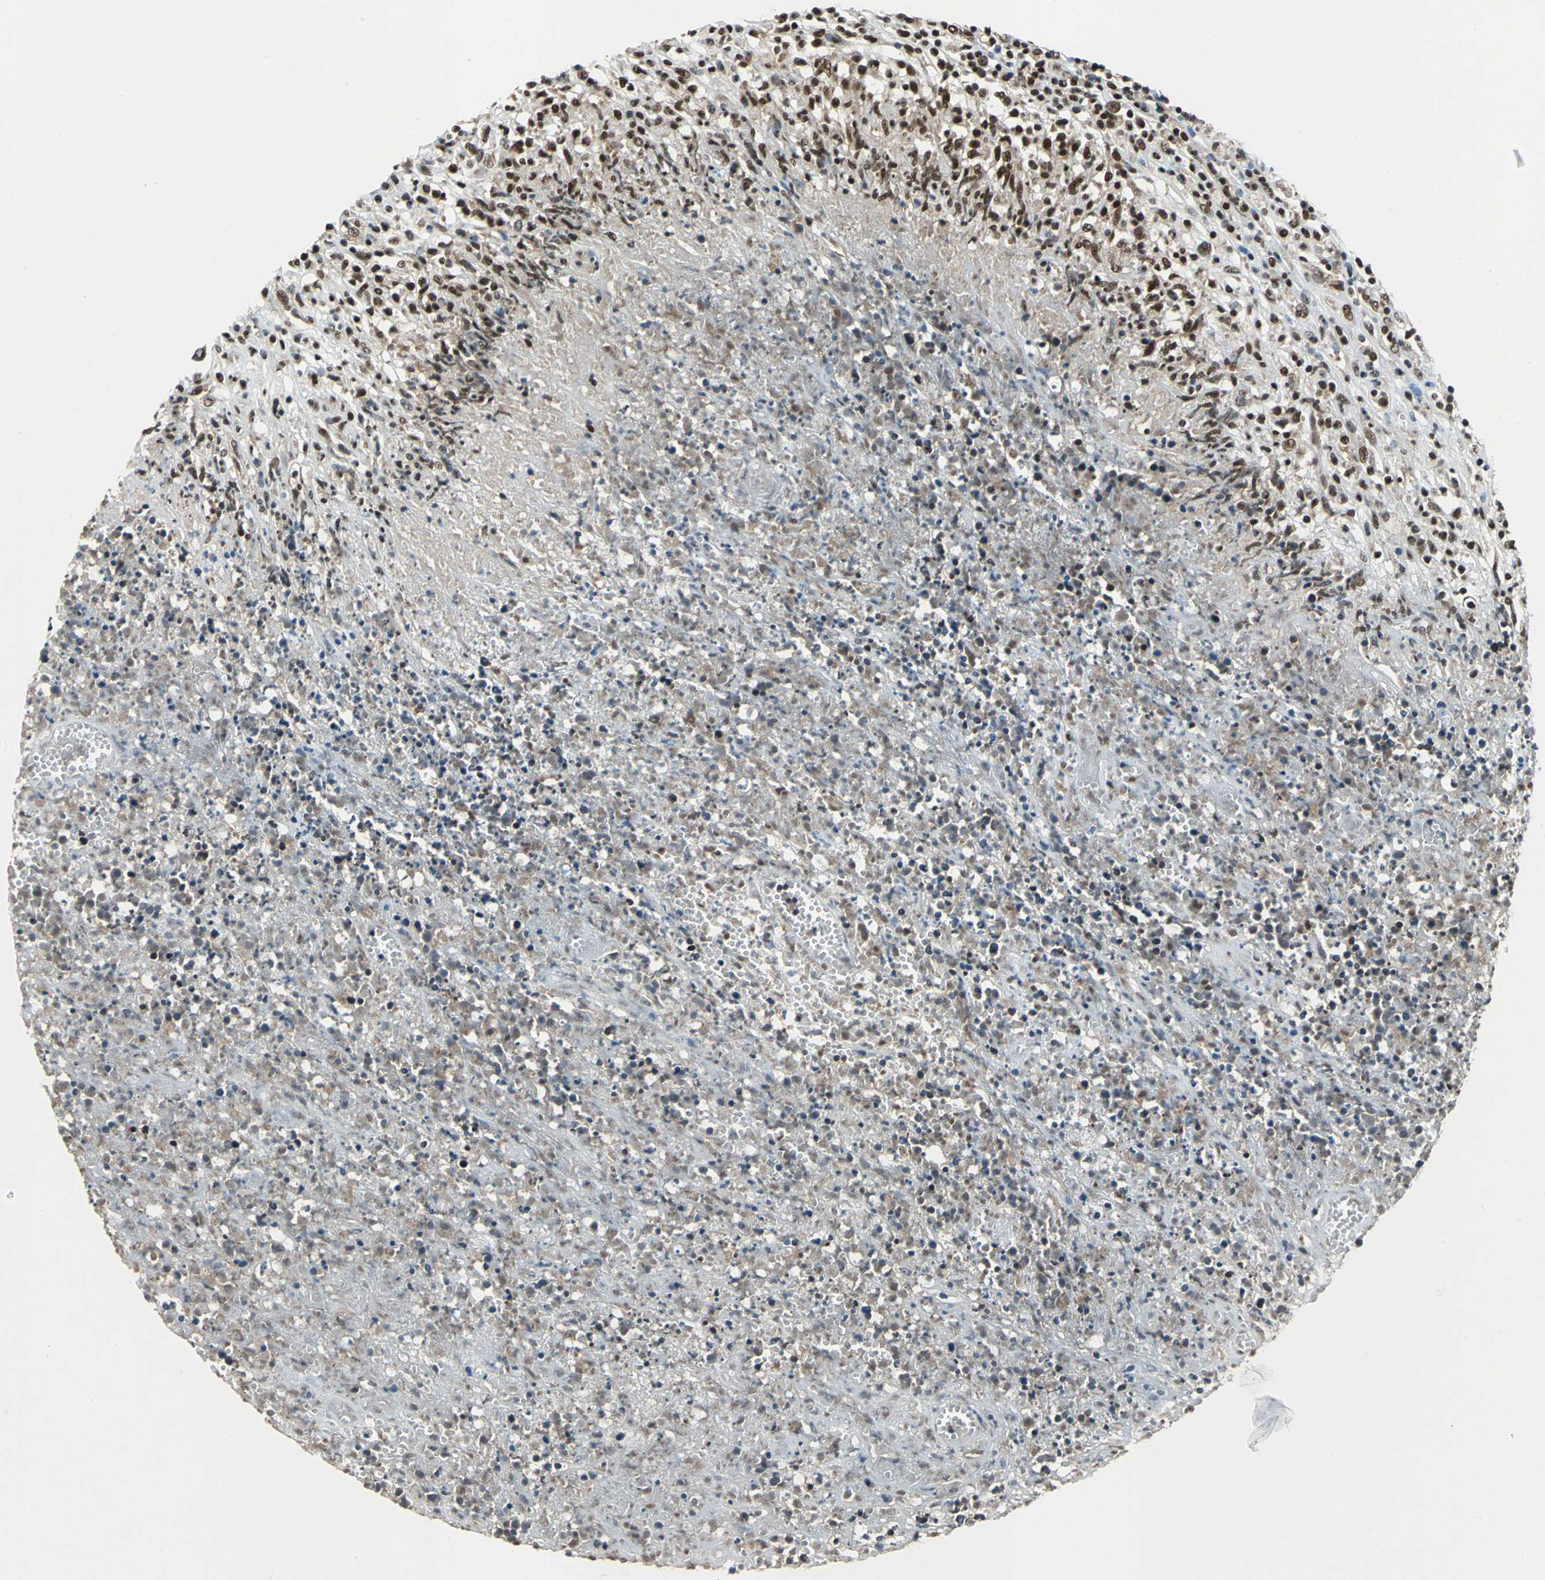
{"staining": {"intensity": "strong", "quantity": ">75%", "location": "nuclear"}, "tissue": "lymphoma", "cell_type": "Tumor cells", "image_type": "cancer", "snomed": [{"axis": "morphology", "description": "Malignant lymphoma, non-Hodgkin's type, High grade"}, {"axis": "topography", "description": "Lymph node"}], "caption": "Immunohistochemistry (IHC) (DAB (3,3'-diaminobenzidine)) staining of human malignant lymphoma, non-Hodgkin's type (high-grade) exhibits strong nuclear protein expression in about >75% of tumor cells.", "gene": "MTA2", "patient": {"sex": "female", "age": 84}}